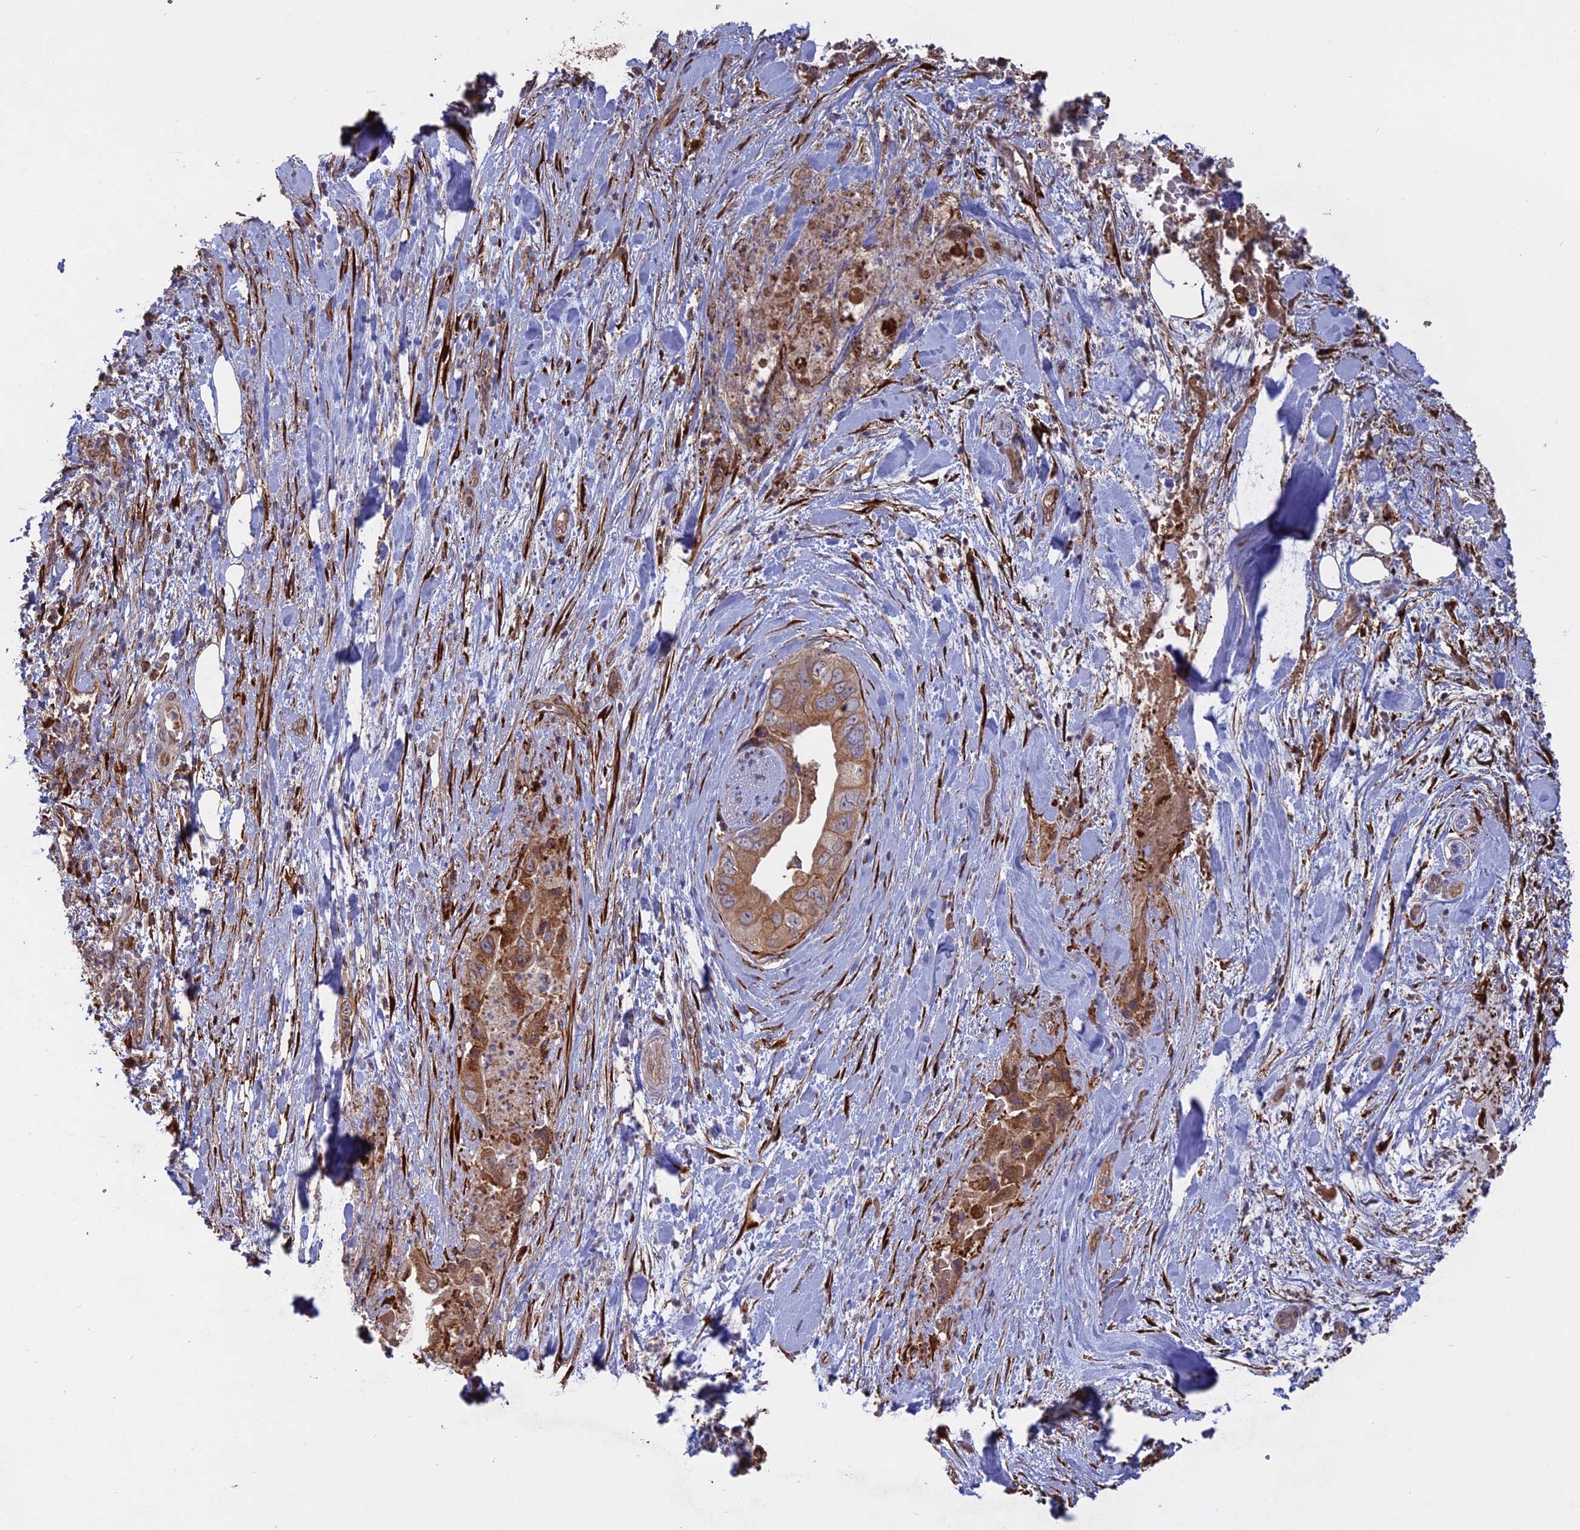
{"staining": {"intensity": "moderate", "quantity": ">75%", "location": "cytoplasmic/membranous"}, "tissue": "pancreatic cancer", "cell_type": "Tumor cells", "image_type": "cancer", "snomed": [{"axis": "morphology", "description": "Adenocarcinoma, NOS"}, {"axis": "topography", "description": "Pancreas"}], "caption": "Moderate cytoplasmic/membranous protein staining is present in about >75% of tumor cells in adenocarcinoma (pancreatic). (DAB (3,3'-diaminobenzidine) IHC with brightfield microscopy, high magnification).", "gene": "PPIC", "patient": {"sex": "female", "age": 78}}